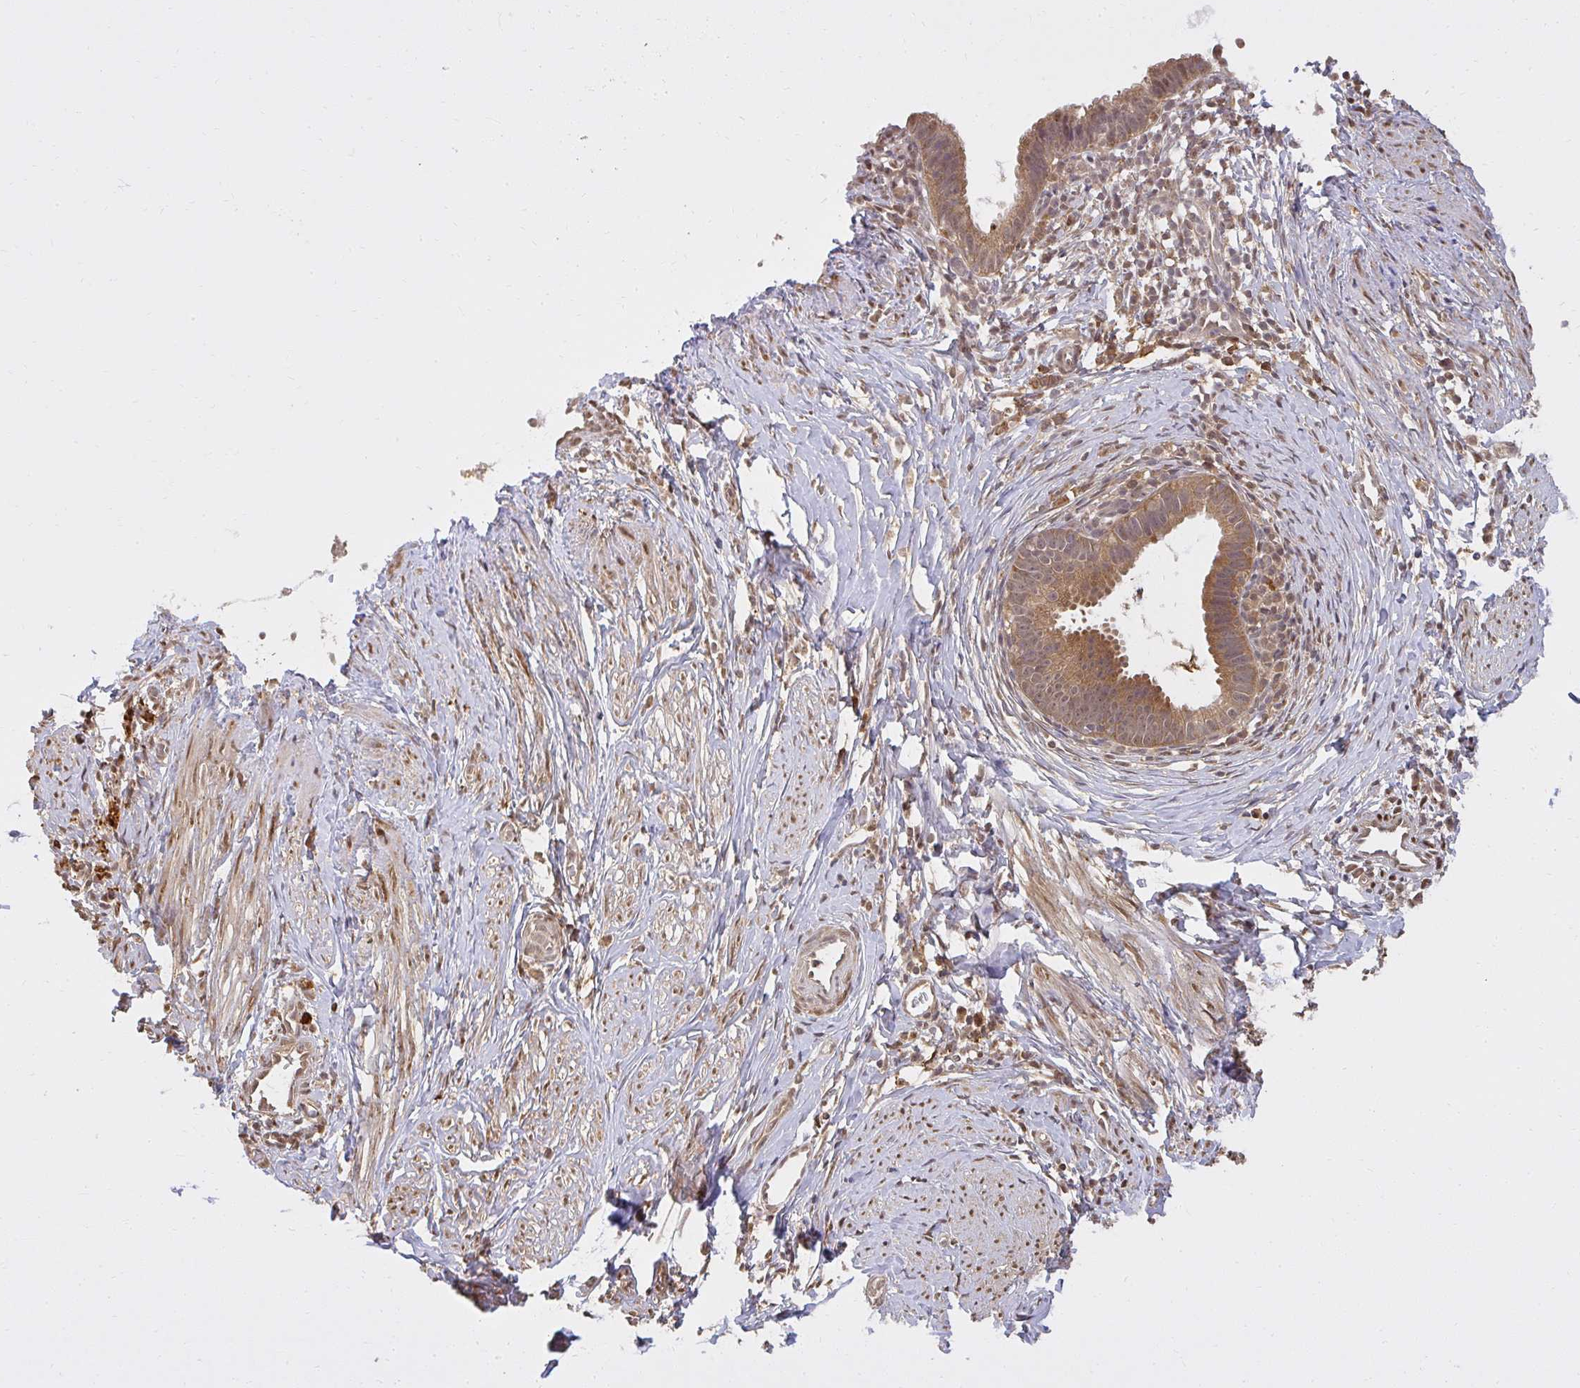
{"staining": {"intensity": "moderate", "quantity": ">75%", "location": "cytoplasmic/membranous"}, "tissue": "cervical cancer", "cell_type": "Tumor cells", "image_type": "cancer", "snomed": [{"axis": "morphology", "description": "Adenocarcinoma, NOS"}, {"axis": "topography", "description": "Cervix"}], "caption": "Immunohistochemistry (IHC) histopathology image of neoplastic tissue: human cervical adenocarcinoma stained using immunohistochemistry demonstrates medium levels of moderate protein expression localized specifically in the cytoplasmic/membranous of tumor cells, appearing as a cytoplasmic/membranous brown color.", "gene": "LARS2", "patient": {"sex": "female", "age": 36}}